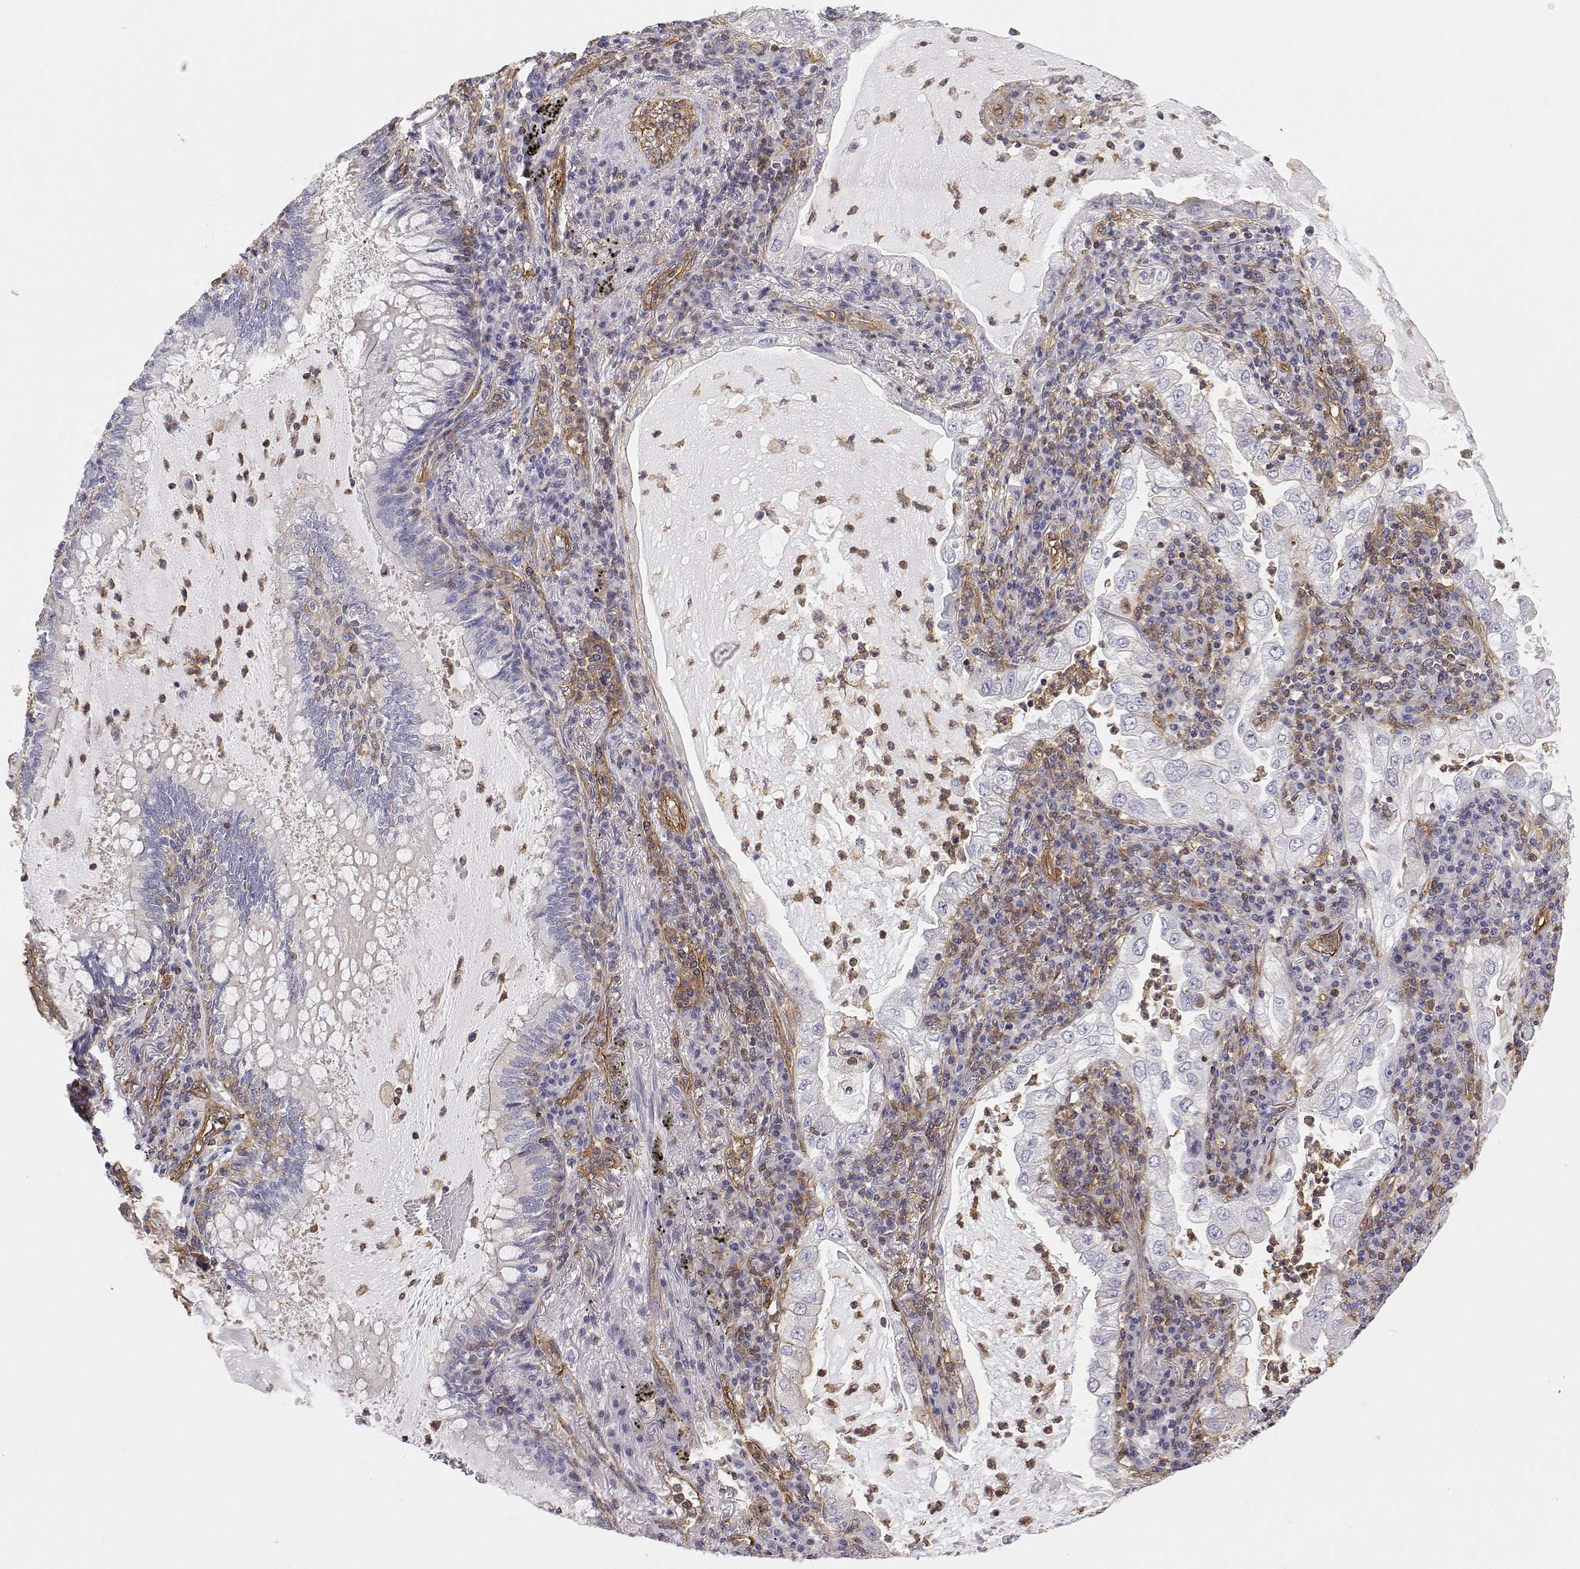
{"staining": {"intensity": "negative", "quantity": "none", "location": "none"}, "tissue": "lung cancer", "cell_type": "Tumor cells", "image_type": "cancer", "snomed": [{"axis": "morphology", "description": "Adenocarcinoma, NOS"}, {"axis": "topography", "description": "Lung"}], "caption": "High power microscopy image of an immunohistochemistry image of lung cancer, revealing no significant expression in tumor cells.", "gene": "MYH9", "patient": {"sex": "female", "age": 73}}